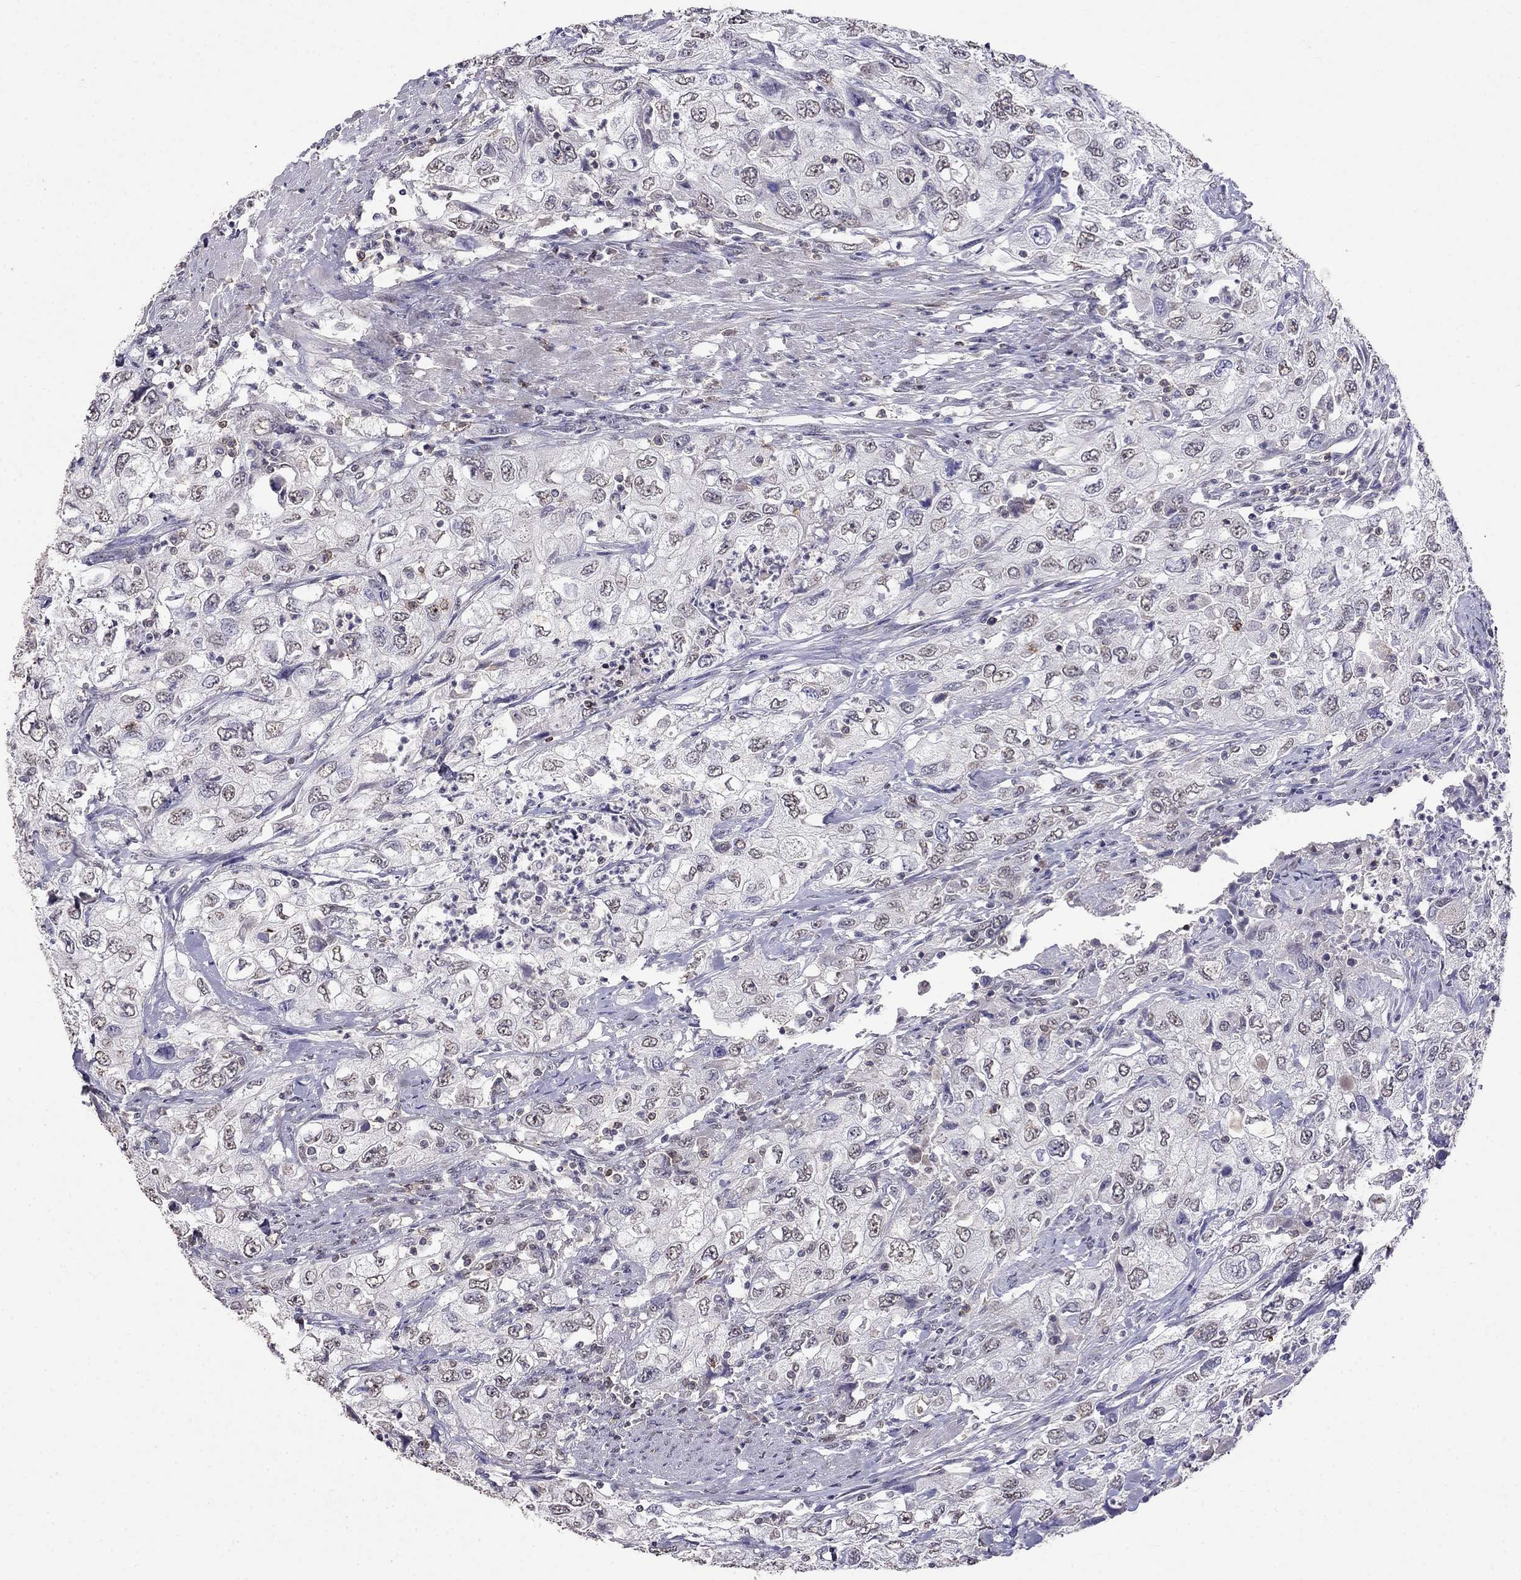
{"staining": {"intensity": "negative", "quantity": "none", "location": "none"}, "tissue": "urothelial cancer", "cell_type": "Tumor cells", "image_type": "cancer", "snomed": [{"axis": "morphology", "description": "Urothelial carcinoma, High grade"}, {"axis": "topography", "description": "Urinary bladder"}], "caption": "Histopathology image shows no protein expression in tumor cells of high-grade urothelial carcinoma tissue.", "gene": "CD8B", "patient": {"sex": "male", "age": 76}}